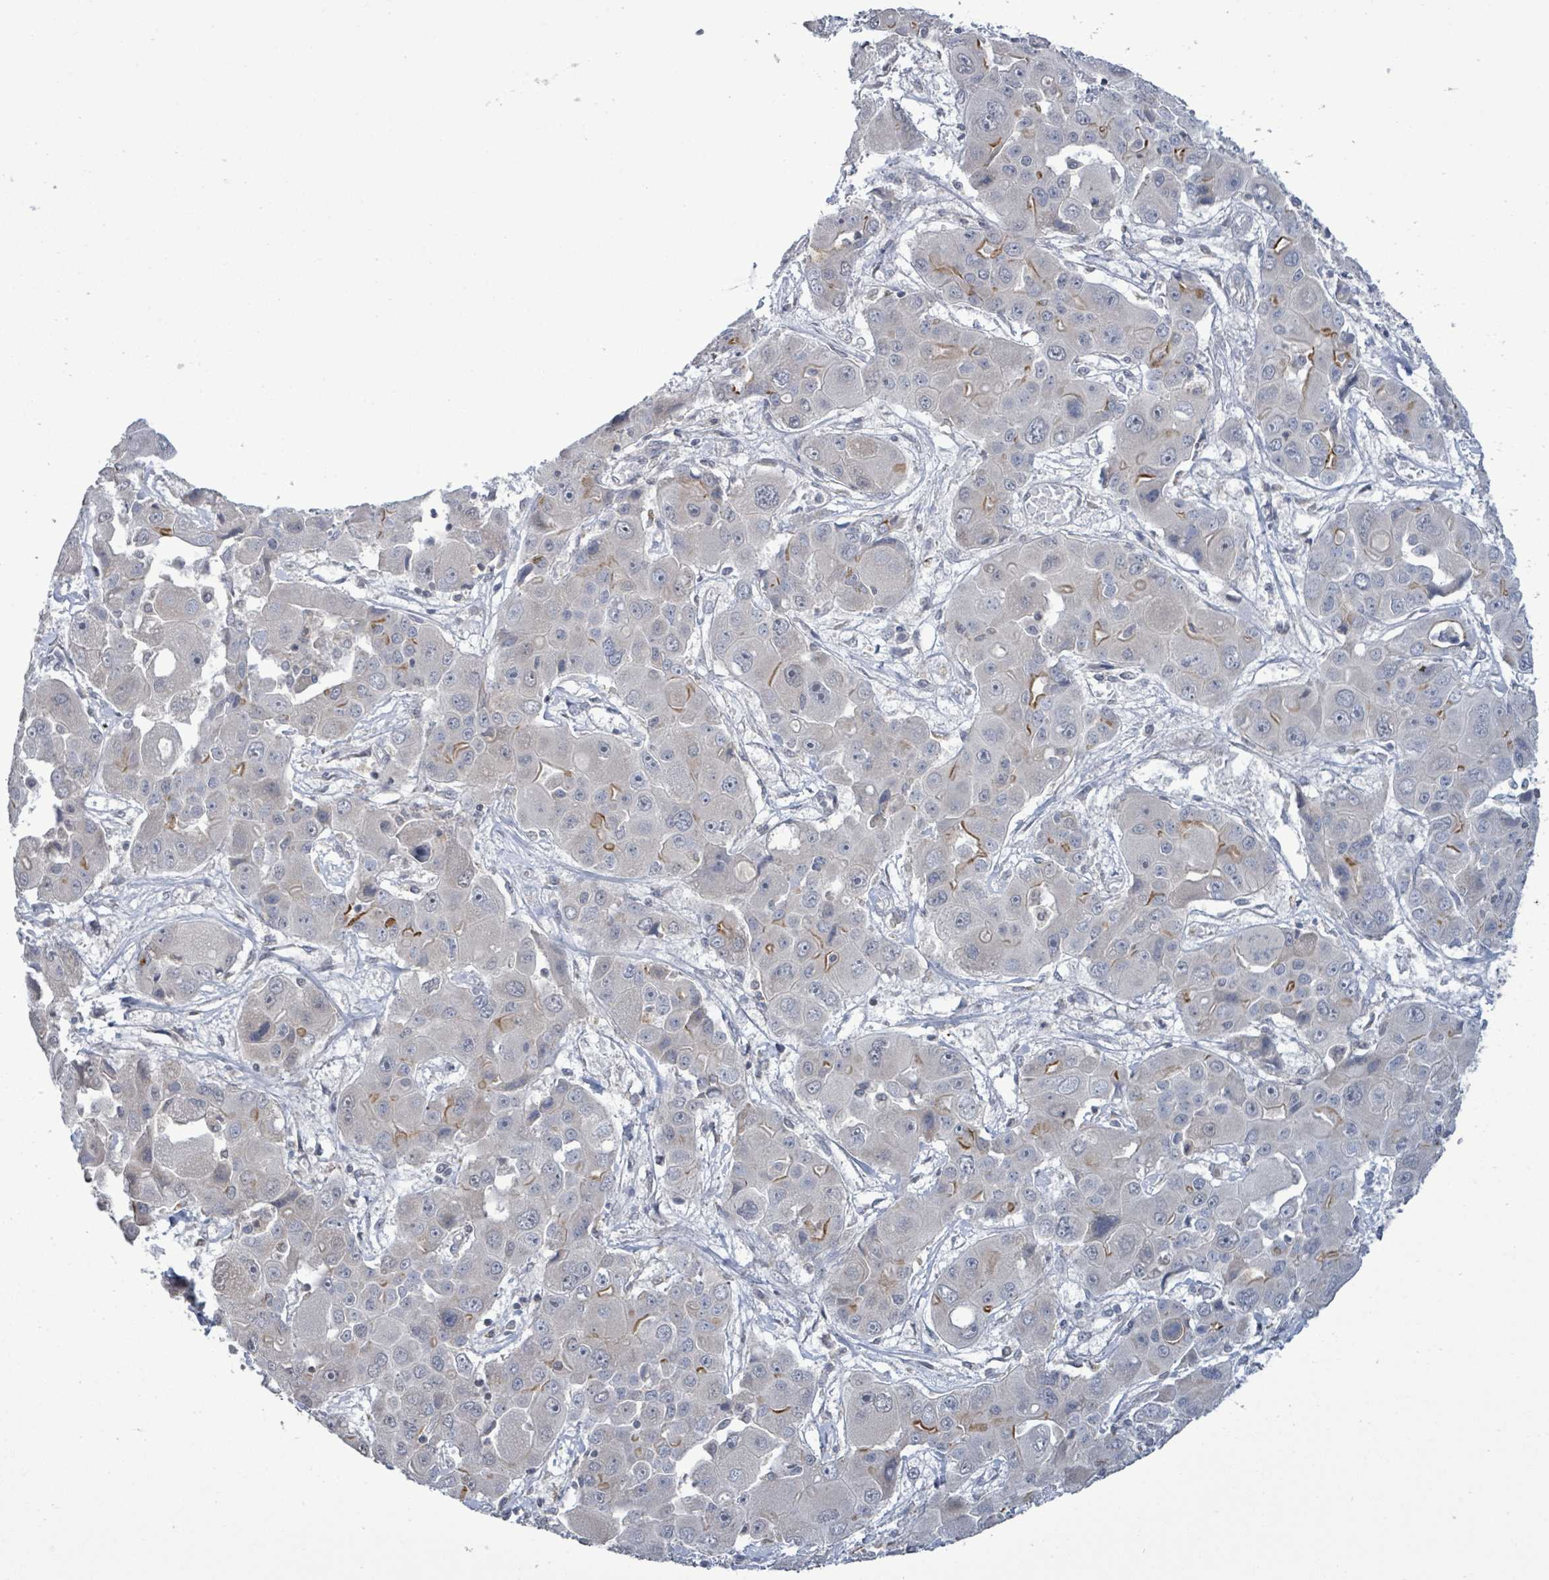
{"staining": {"intensity": "moderate", "quantity": "<25%", "location": "cytoplasmic/membranous"}, "tissue": "liver cancer", "cell_type": "Tumor cells", "image_type": "cancer", "snomed": [{"axis": "morphology", "description": "Cholangiocarcinoma"}, {"axis": "topography", "description": "Liver"}], "caption": "IHC histopathology image of neoplastic tissue: human liver cholangiocarcinoma stained using IHC exhibits low levels of moderate protein expression localized specifically in the cytoplasmic/membranous of tumor cells, appearing as a cytoplasmic/membranous brown color.", "gene": "COQ10B", "patient": {"sex": "male", "age": 67}}